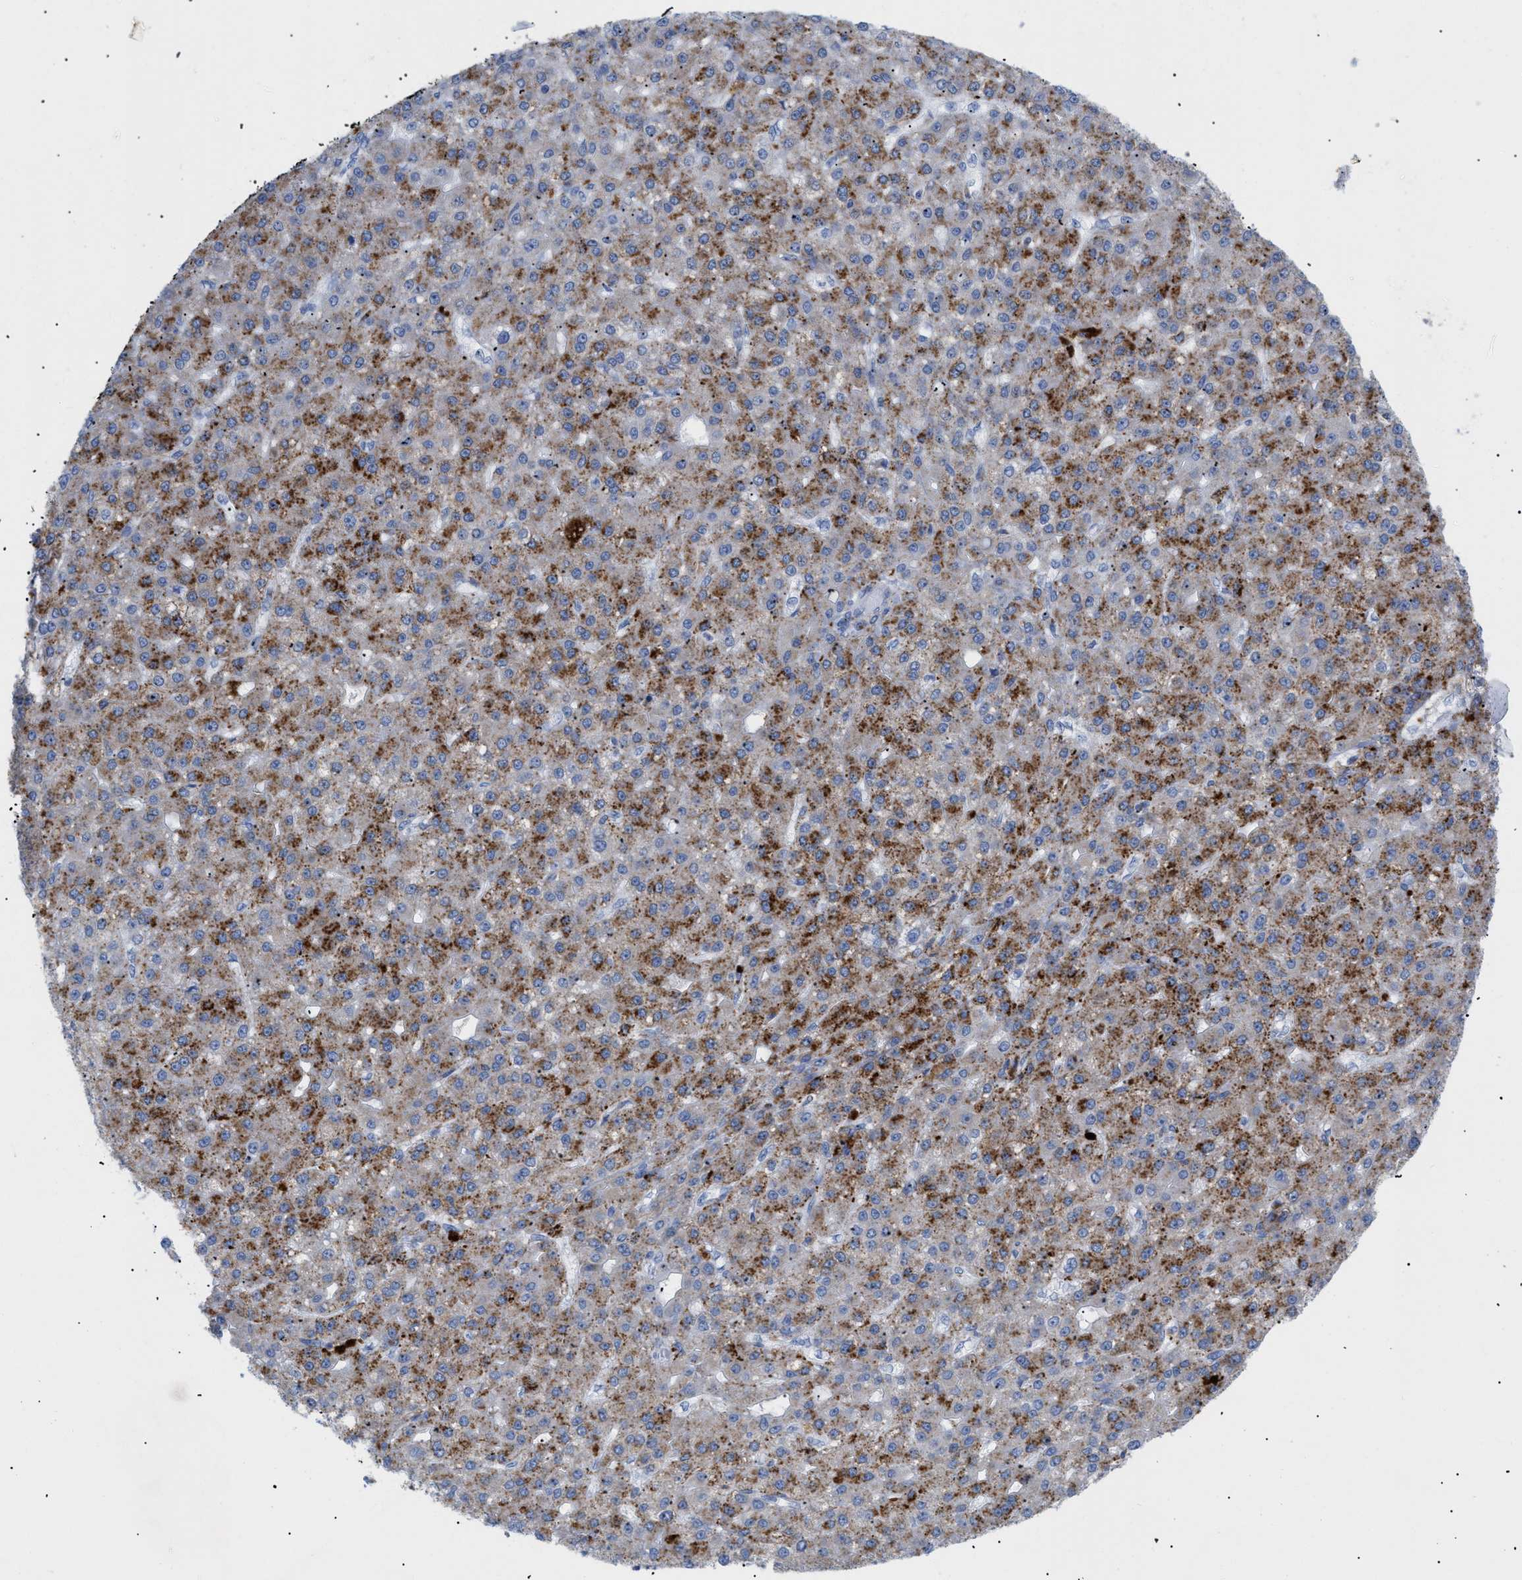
{"staining": {"intensity": "moderate", "quantity": ">75%", "location": "cytoplasmic/membranous"}, "tissue": "liver cancer", "cell_type": "Tumor cells", "image_type": "cancer", "snomed": [{"axis": "morphology", "description": "Carcinoma, Hepatocellular, NOS"}, {"axis": "topography", "description": "Liver"}], "caption": "Liver cancer (hepatocellular carcinoma) tissue displays moderate cytoplasmic/membranous staining in about >75% of tumor cells", "gene": "DRAM2", "patient": {"sex": "male", "age": 67}}